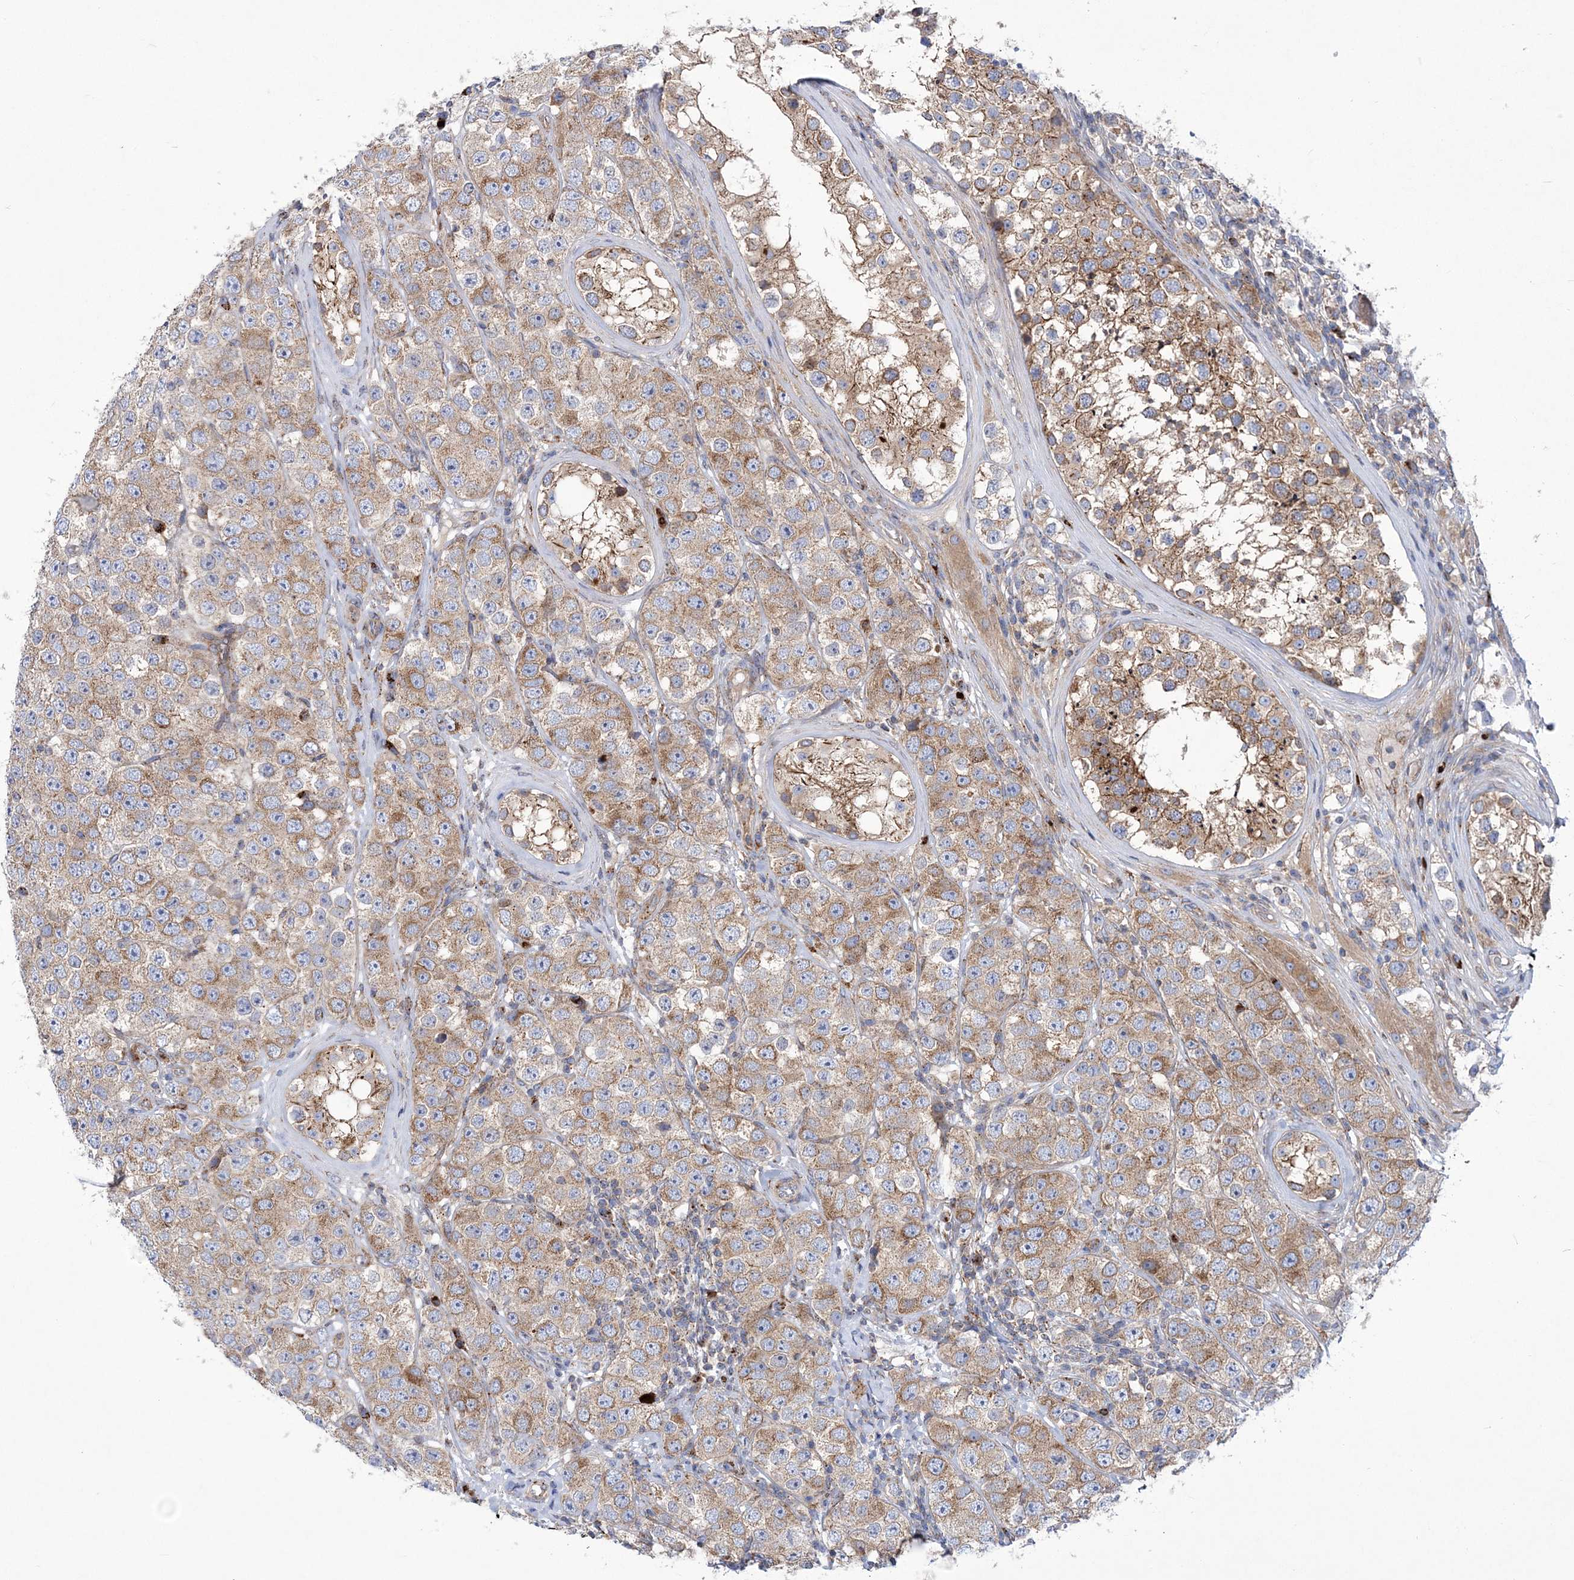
{"staining": {"intensity": "moderate", "quantity": ">75%", "location": "cytoplasmic/membranous"}, "tissue": "testis cancer", "cell_type": "Tumor cells", "image_type": "cancer", "snomed": [{"axis": "morphology", "description": "Seminoma, NOS"}, {"axis": "topography", "description": "Testis"}], "caption": "High-magnification brightfield microscopy of testis seminoma stained with DAB (3,3'-diaminobenzidine) (brown) and counterstained with hematoxylin (blue). tumor cells exhibit moderate cytoplasmic/membranous expression is seen in about>75% of cells.", "gene": "COPB2", "patient": {"sex": "male", "age": 28}}